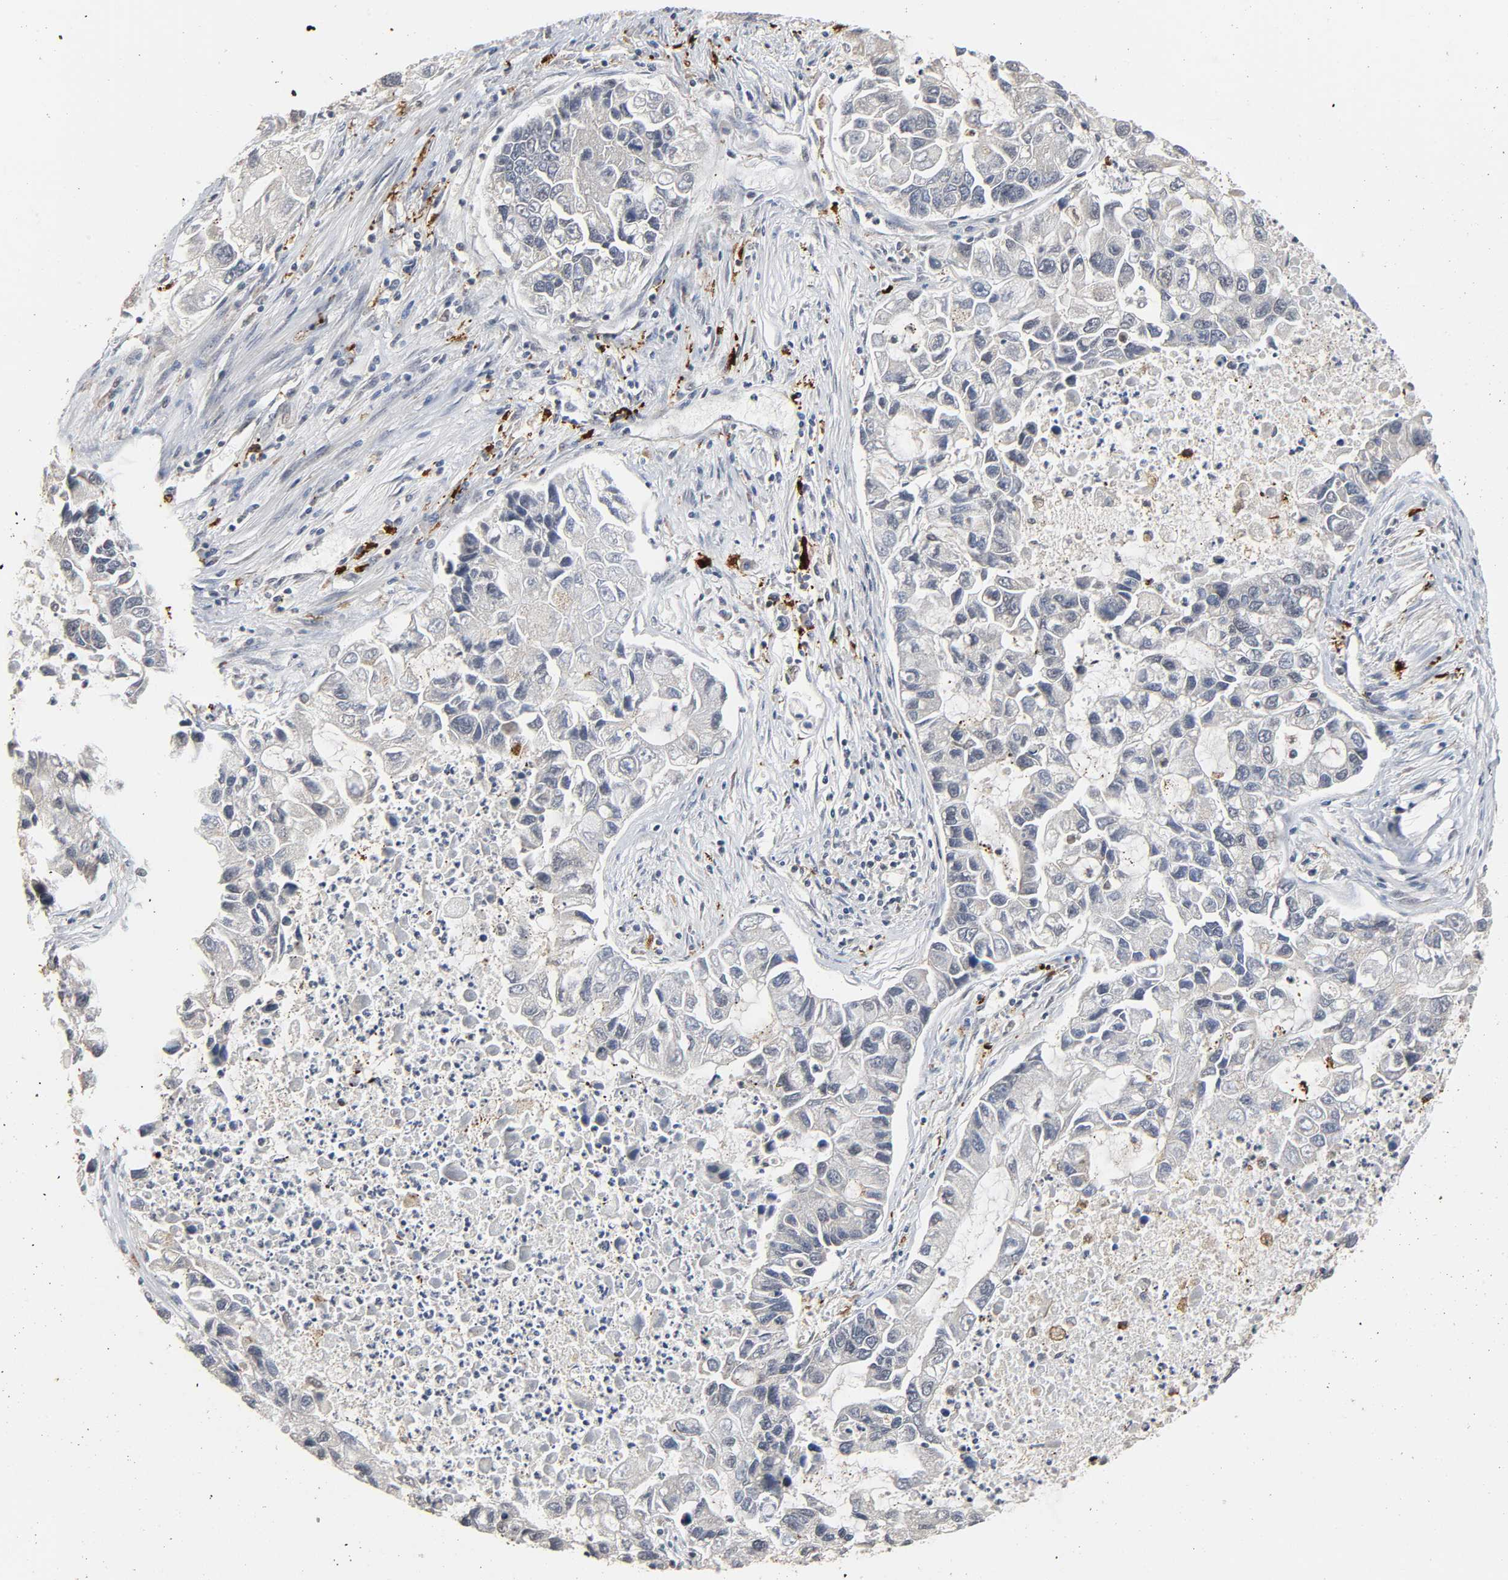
{"staining": {"intensity": "negative", "quantity": "none", "location": "none"}, "tissue": "lung cancer", "cell_type": "Tumor cells", "image_type": "cancer", "snomed": [{"axis": "morphology", "description": "Adenocarcinoma, NOS"}, {"axis": "topography", "description": "Lung"}], "caption": "This is an IHC photomicrograph of adenocarcinoma (lung). There is no positivity in tumor cells.", "gene": "KAT2B", "patient": {"sex": "female", "age": 51}}